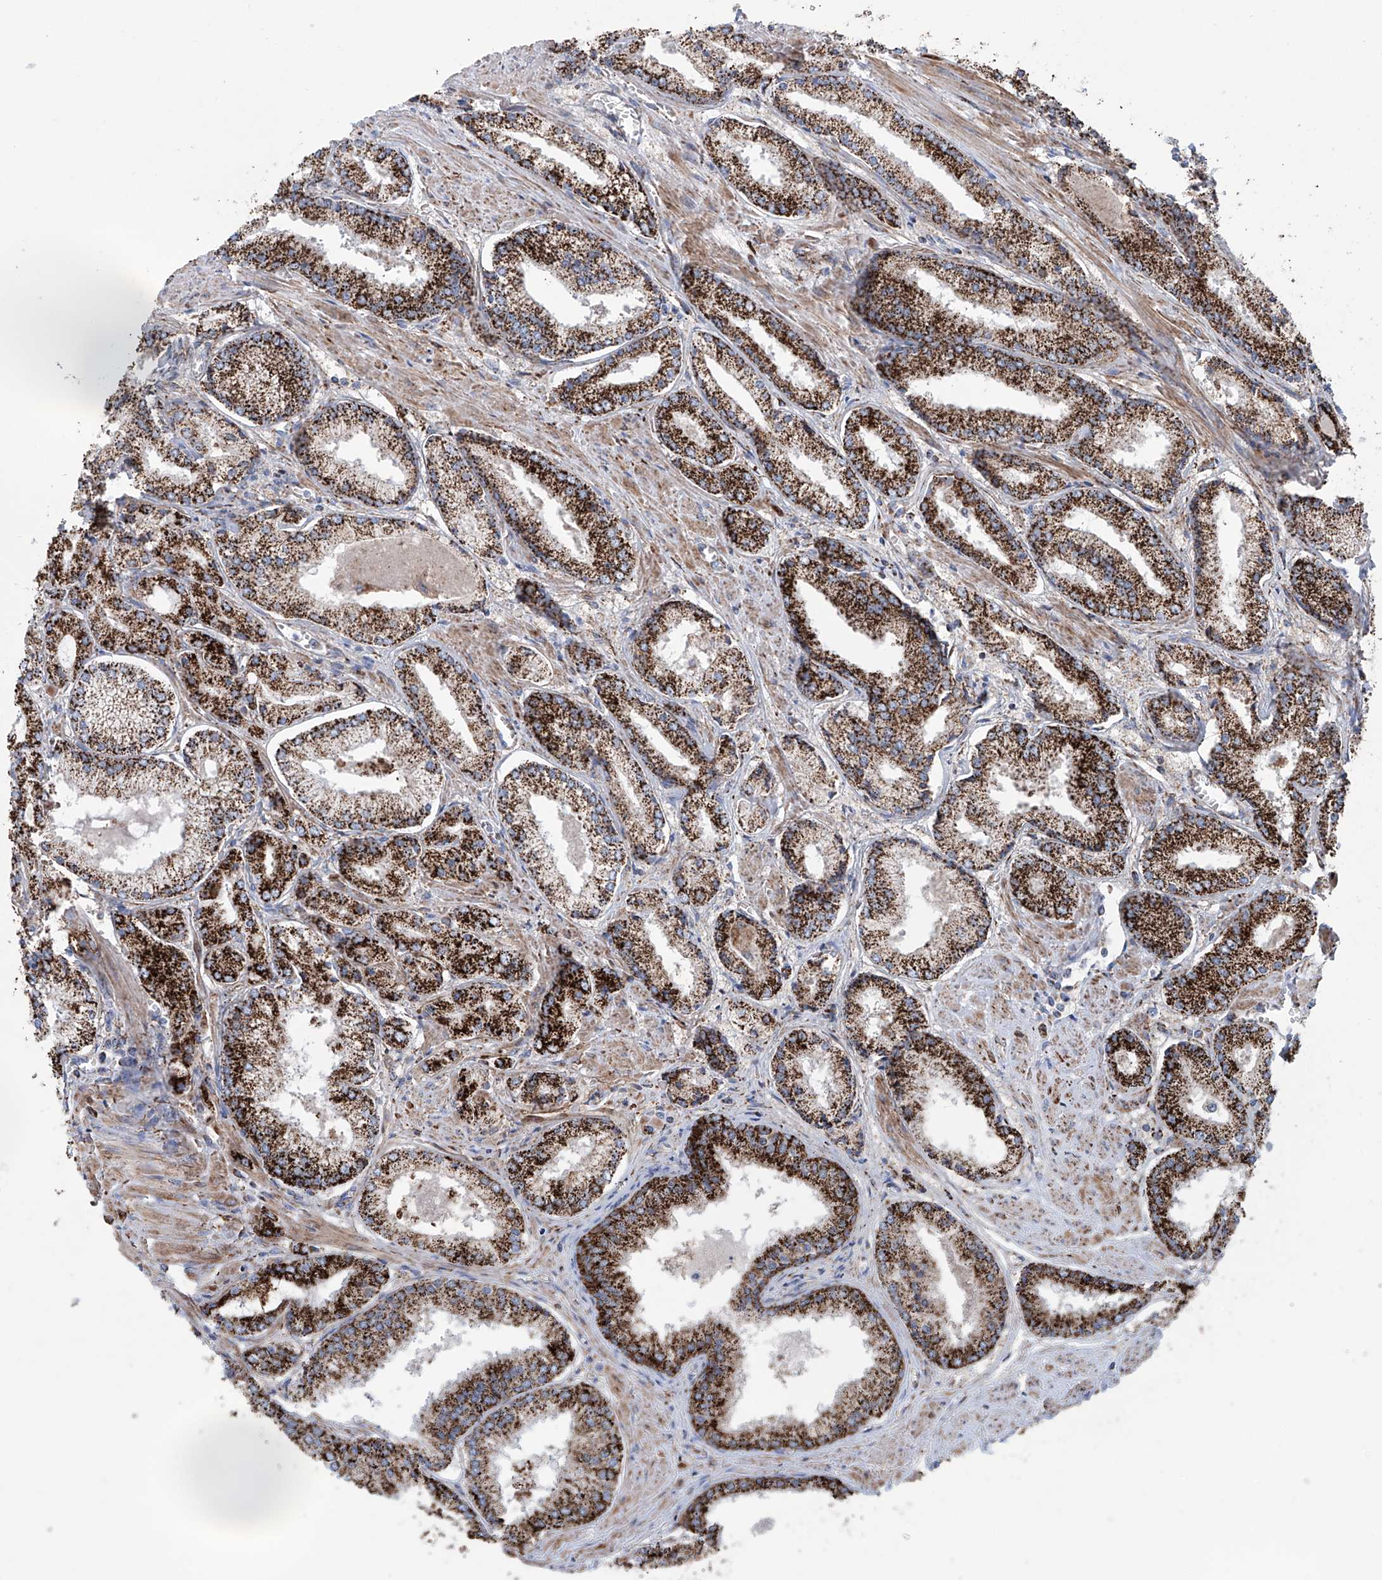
{"staining": {"intensity": "strong", "quantity": ">75%", "location": "cytoplasmic/membranous"}, "tissue": "prostate cancer", "cell_type": "Tumor cells", "image_type": "cancer", "snomed": [{"axis": "morphology", "description": "Adenocarcinoma, Low grade"}, {"axis": "topography", "description": "Prostate"}], "caption": "The histopathology image shows immunohistochemical staining of prostate cancer. There is strong cytoplasmic/membranous positivity is present in about >75% of tumor cells. (DAB IHC with brightfield microscopy, high magnification).", "gene": "ALDH6A1", "patient": {"sex": "male", "age": 54}}